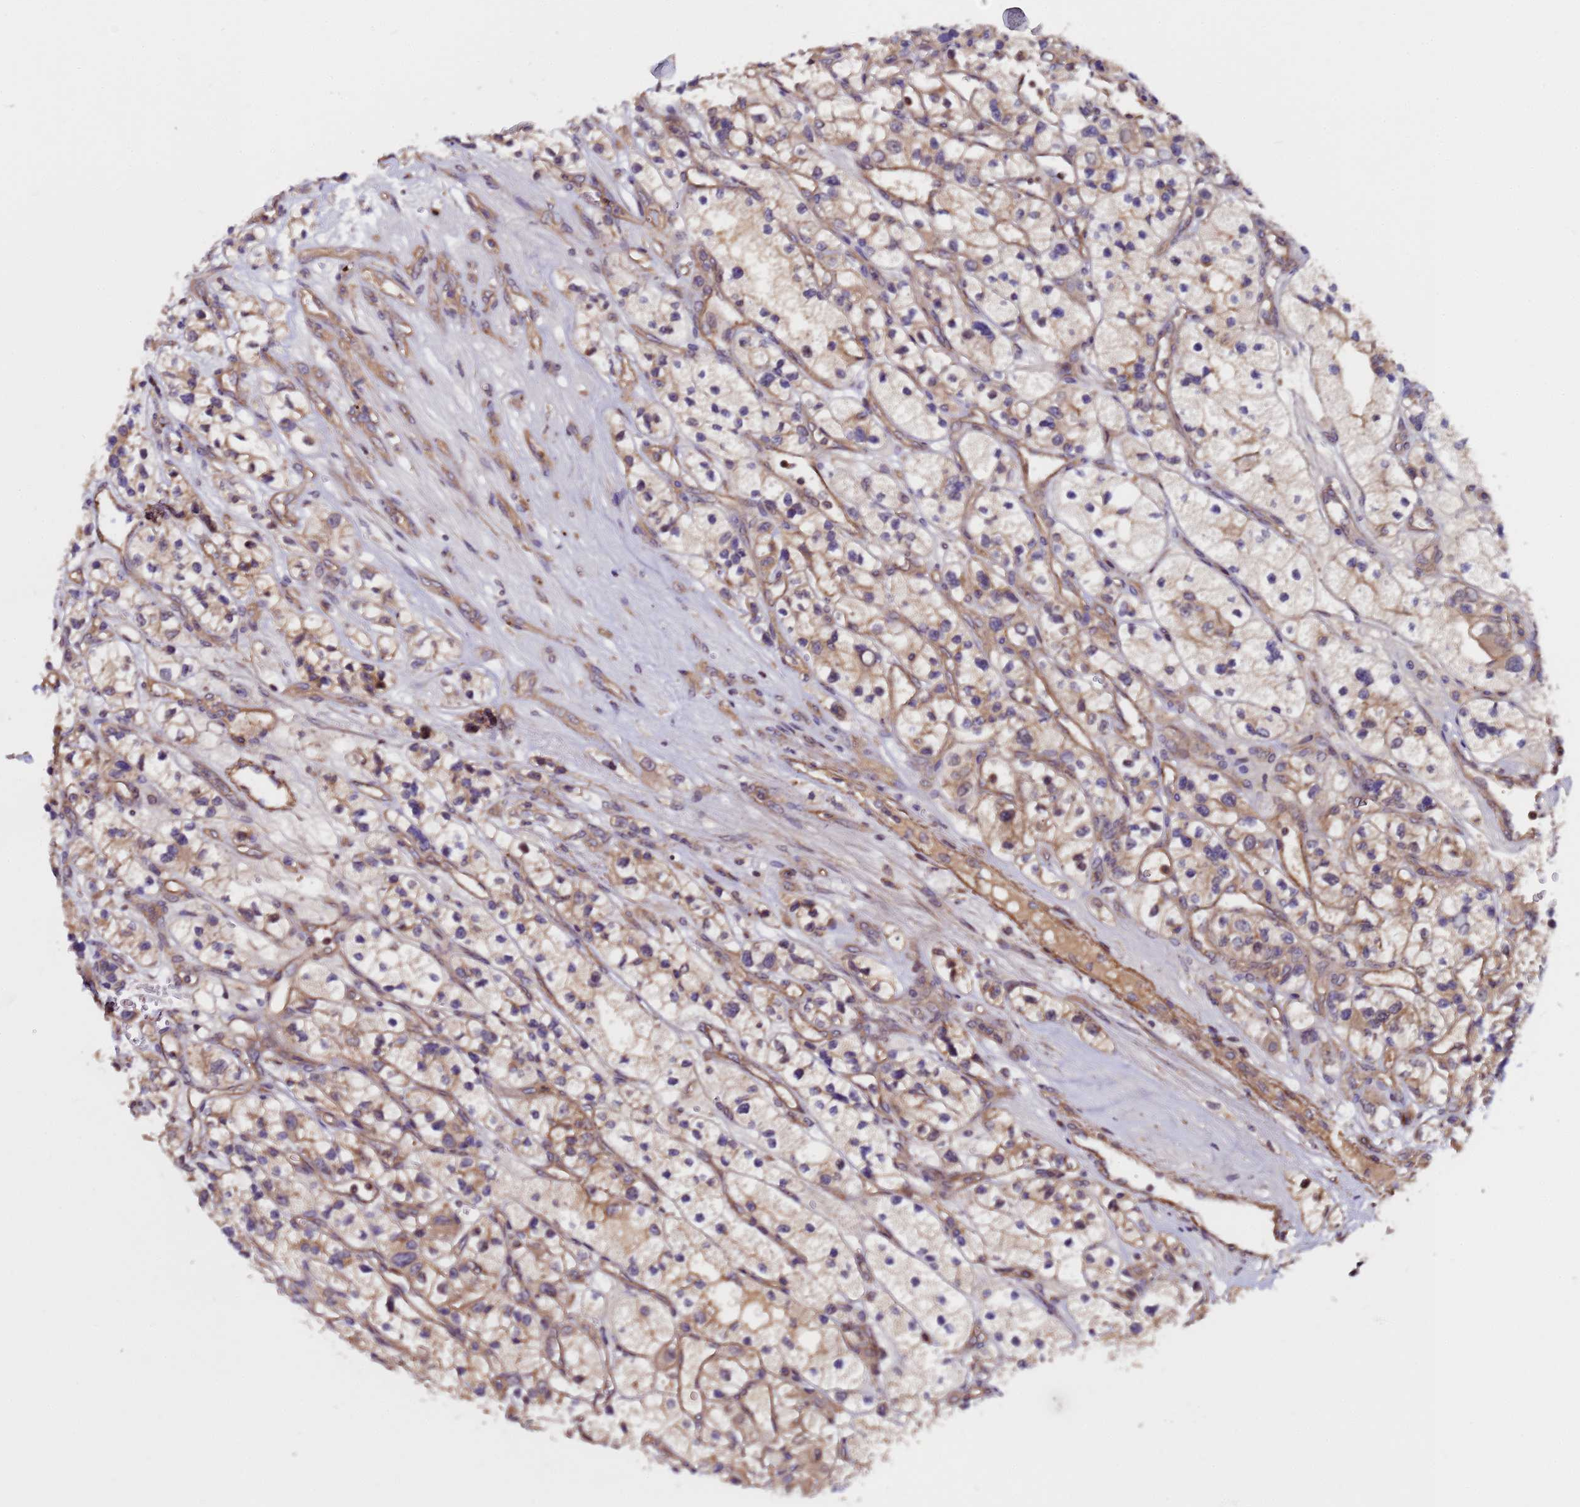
{"staining": {"intensity": "weak", "quantity": "25%-75%", "location": "cytoplasmic/membranous"}, "tissue": "renal cancer", "cell_type": "Tumor cells", "image_type": "cancer", "snomed": [{"axis": "morphology", "description": "Adenocarcinoma, NOS"}, {"axis": "topography", "description": "Kidney"}], "caption": "Human renal adenocarcinoma stained for a protein (brown) exhibits weak cytoplasmic/membranous positive expression in about 25%-75% of tumor cells.", "gene": "GSTCD", "patient": {"sex": "female", "age": 57}}